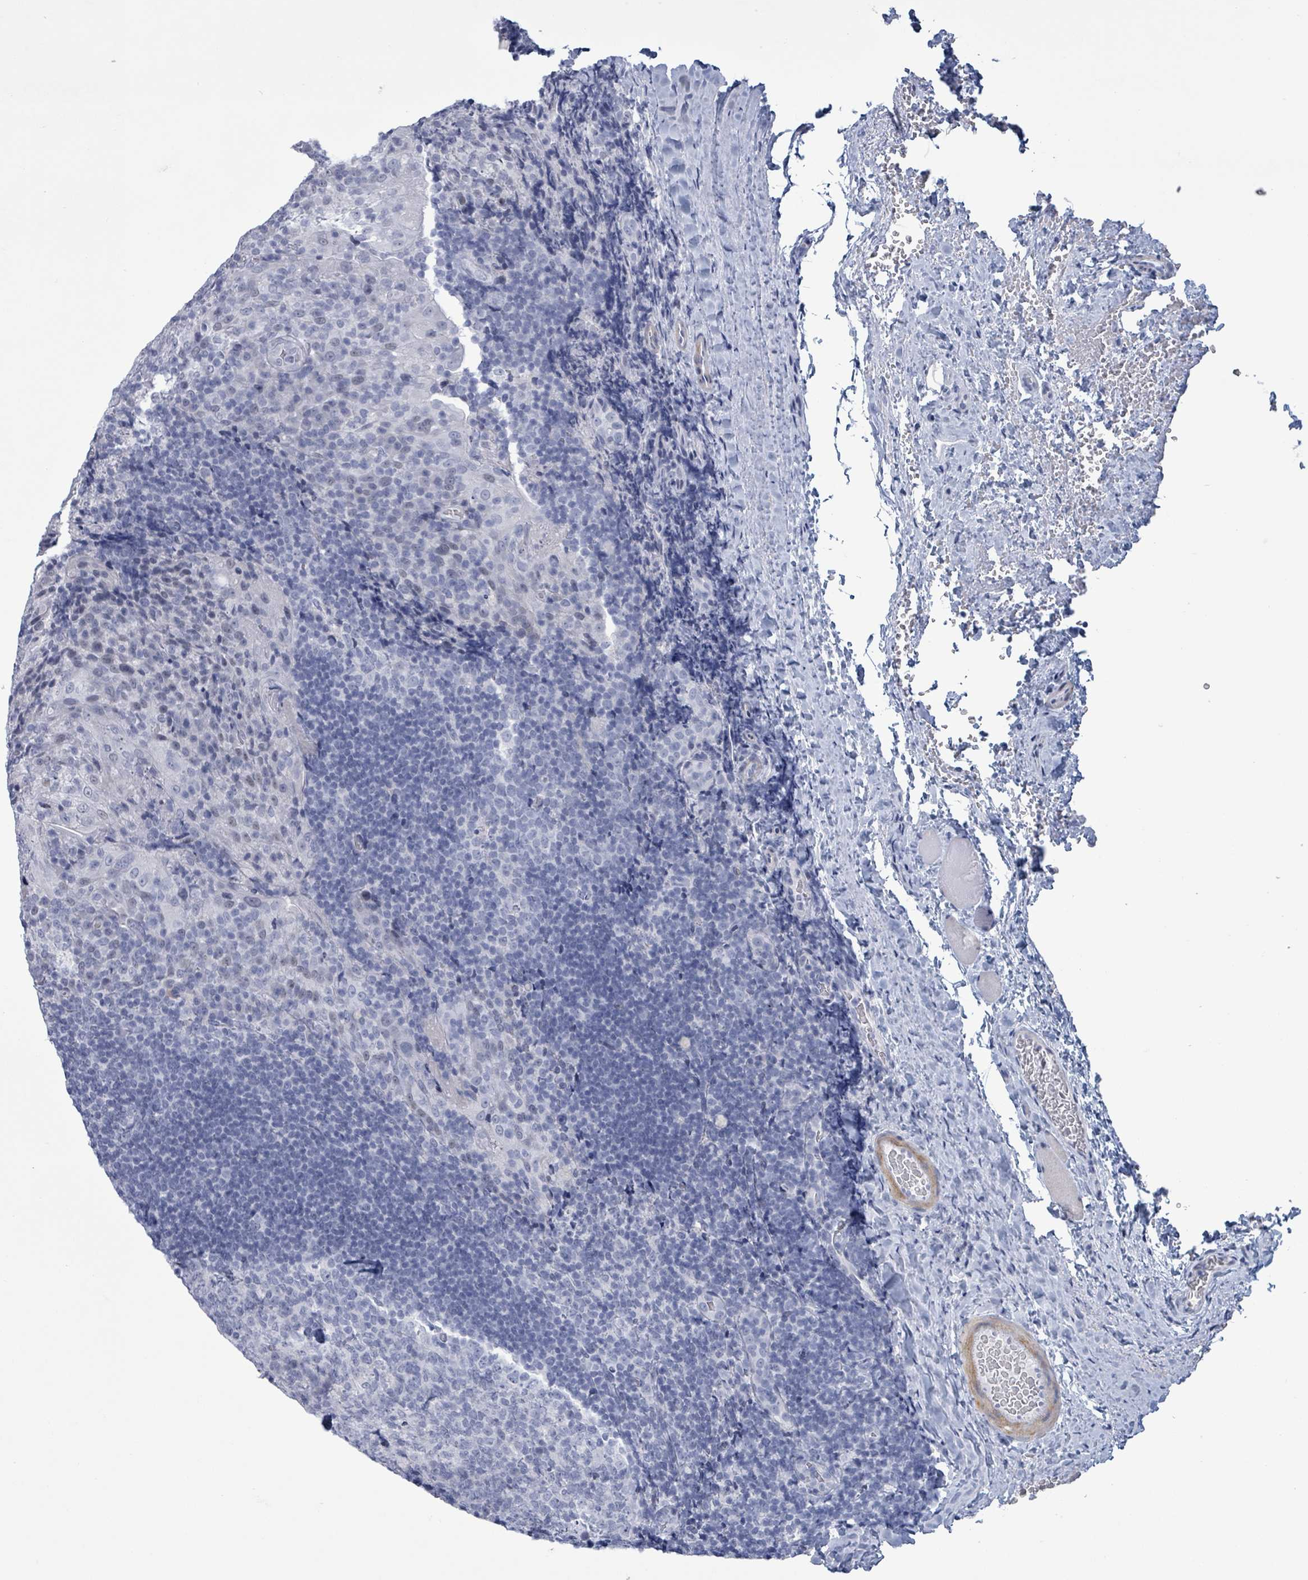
{"staining": {"intensity": "negative", "quantity": "none", "location": "none"}, "tissue": "tonsil", "cell_type": "Germinal center cells", "image_type": "normal", "snomed": [{"axis": "morphology", "description": "Normal tissue, NOS"}, {"axis": "topography", "description": "Tonsil"}], "caption": "The IHC image has no significant staining in germinal center cells of tonsil.", "gene": "ZNF771", "patient": {"sex": "male", "age": 17}}